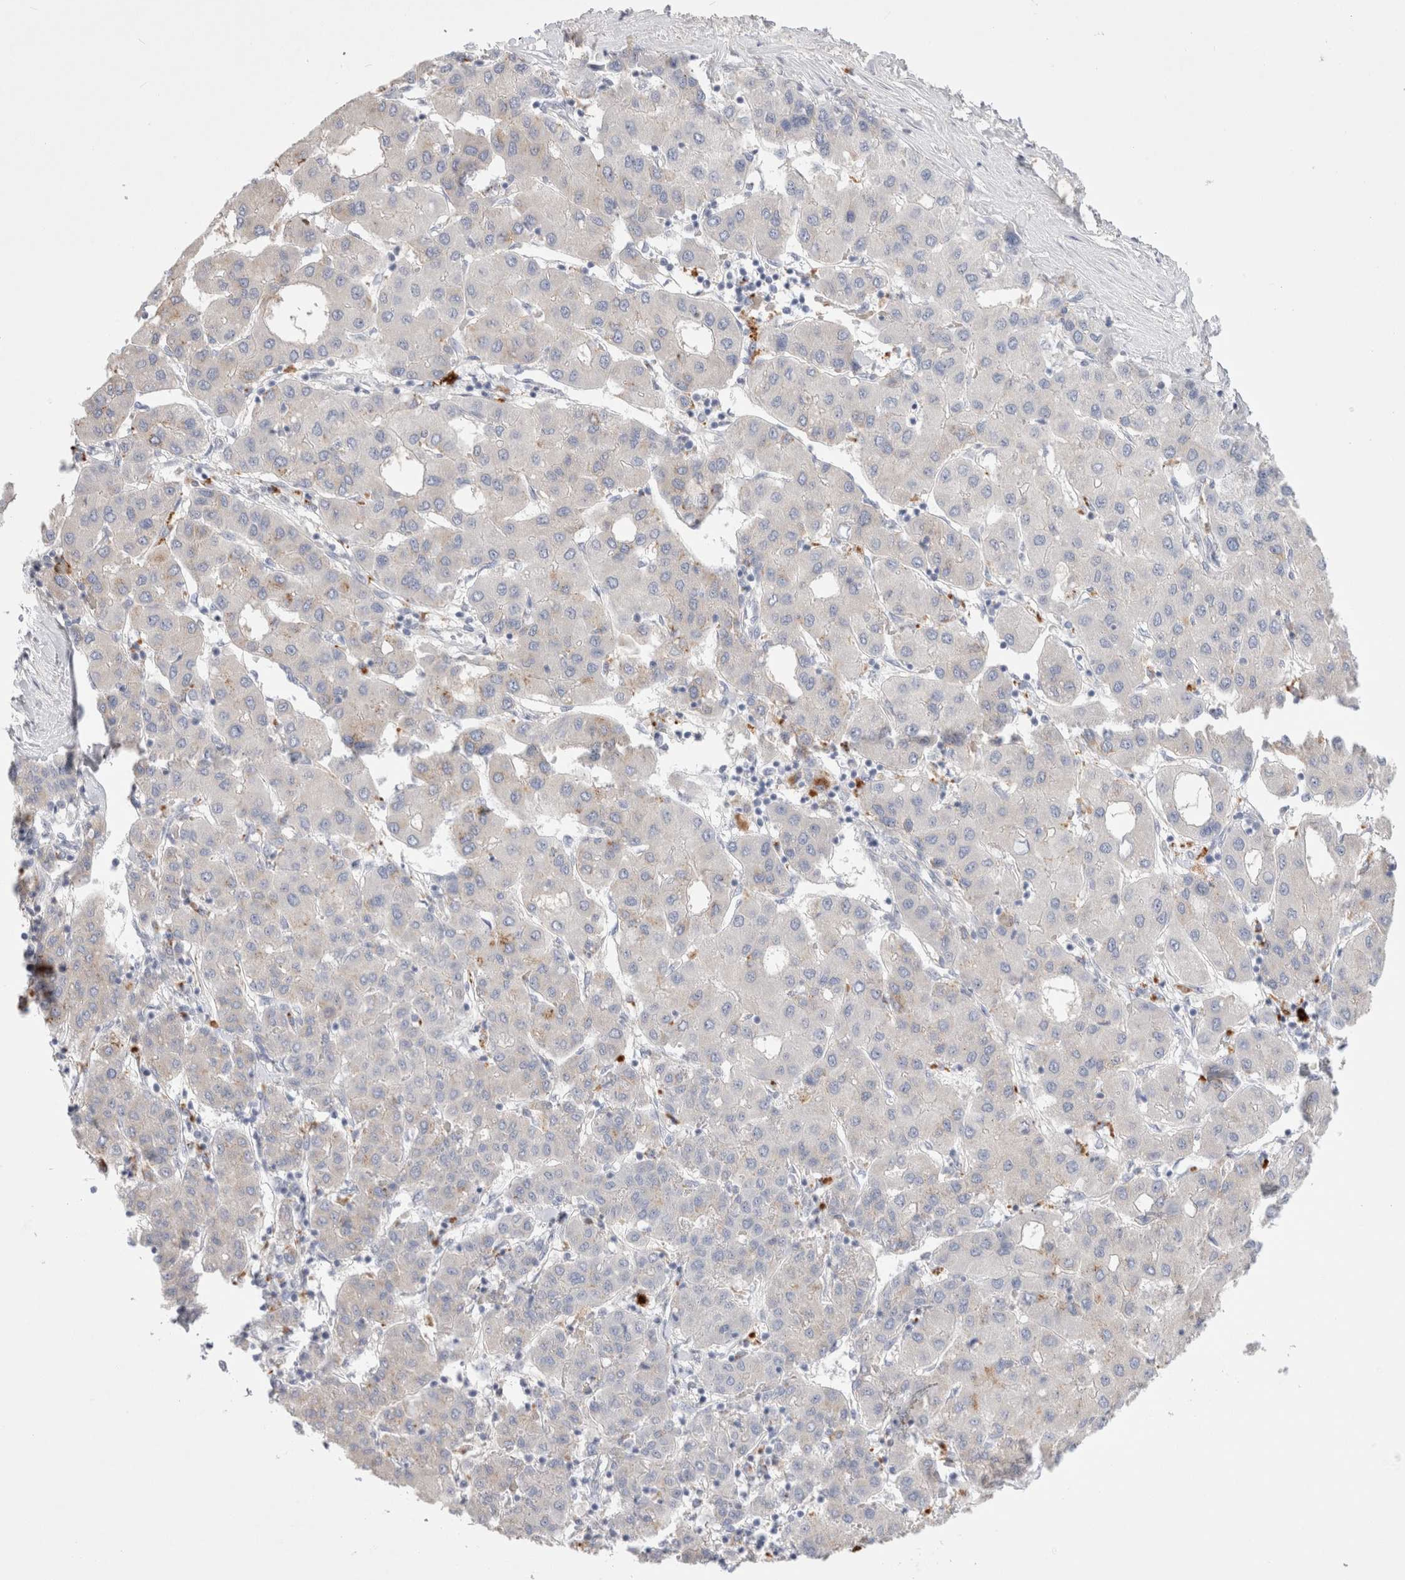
{"staining": {"intensity": "moderate", "quantity": "<25%", "location": "cytoplasmic/membranous"}, "tissue": "liver cancer", "cell_type": "Tumor cells", "image_type": "cancer", "snomed": [{"axis": "morphology", "description": "Carcinoma, Hepatocellular, NOS"}, {"axis": "topography", "description": "Liver"}], "caption": "Approximately <25% of tumor cells in liver cancer (hepatocellular carcinoma) show moderate cytoplasmic/membranous protein staining as visualized by brown immunohistochemical staining.", "gene": "HPGDS", "patient": {"sex": "male", "age": 65}}